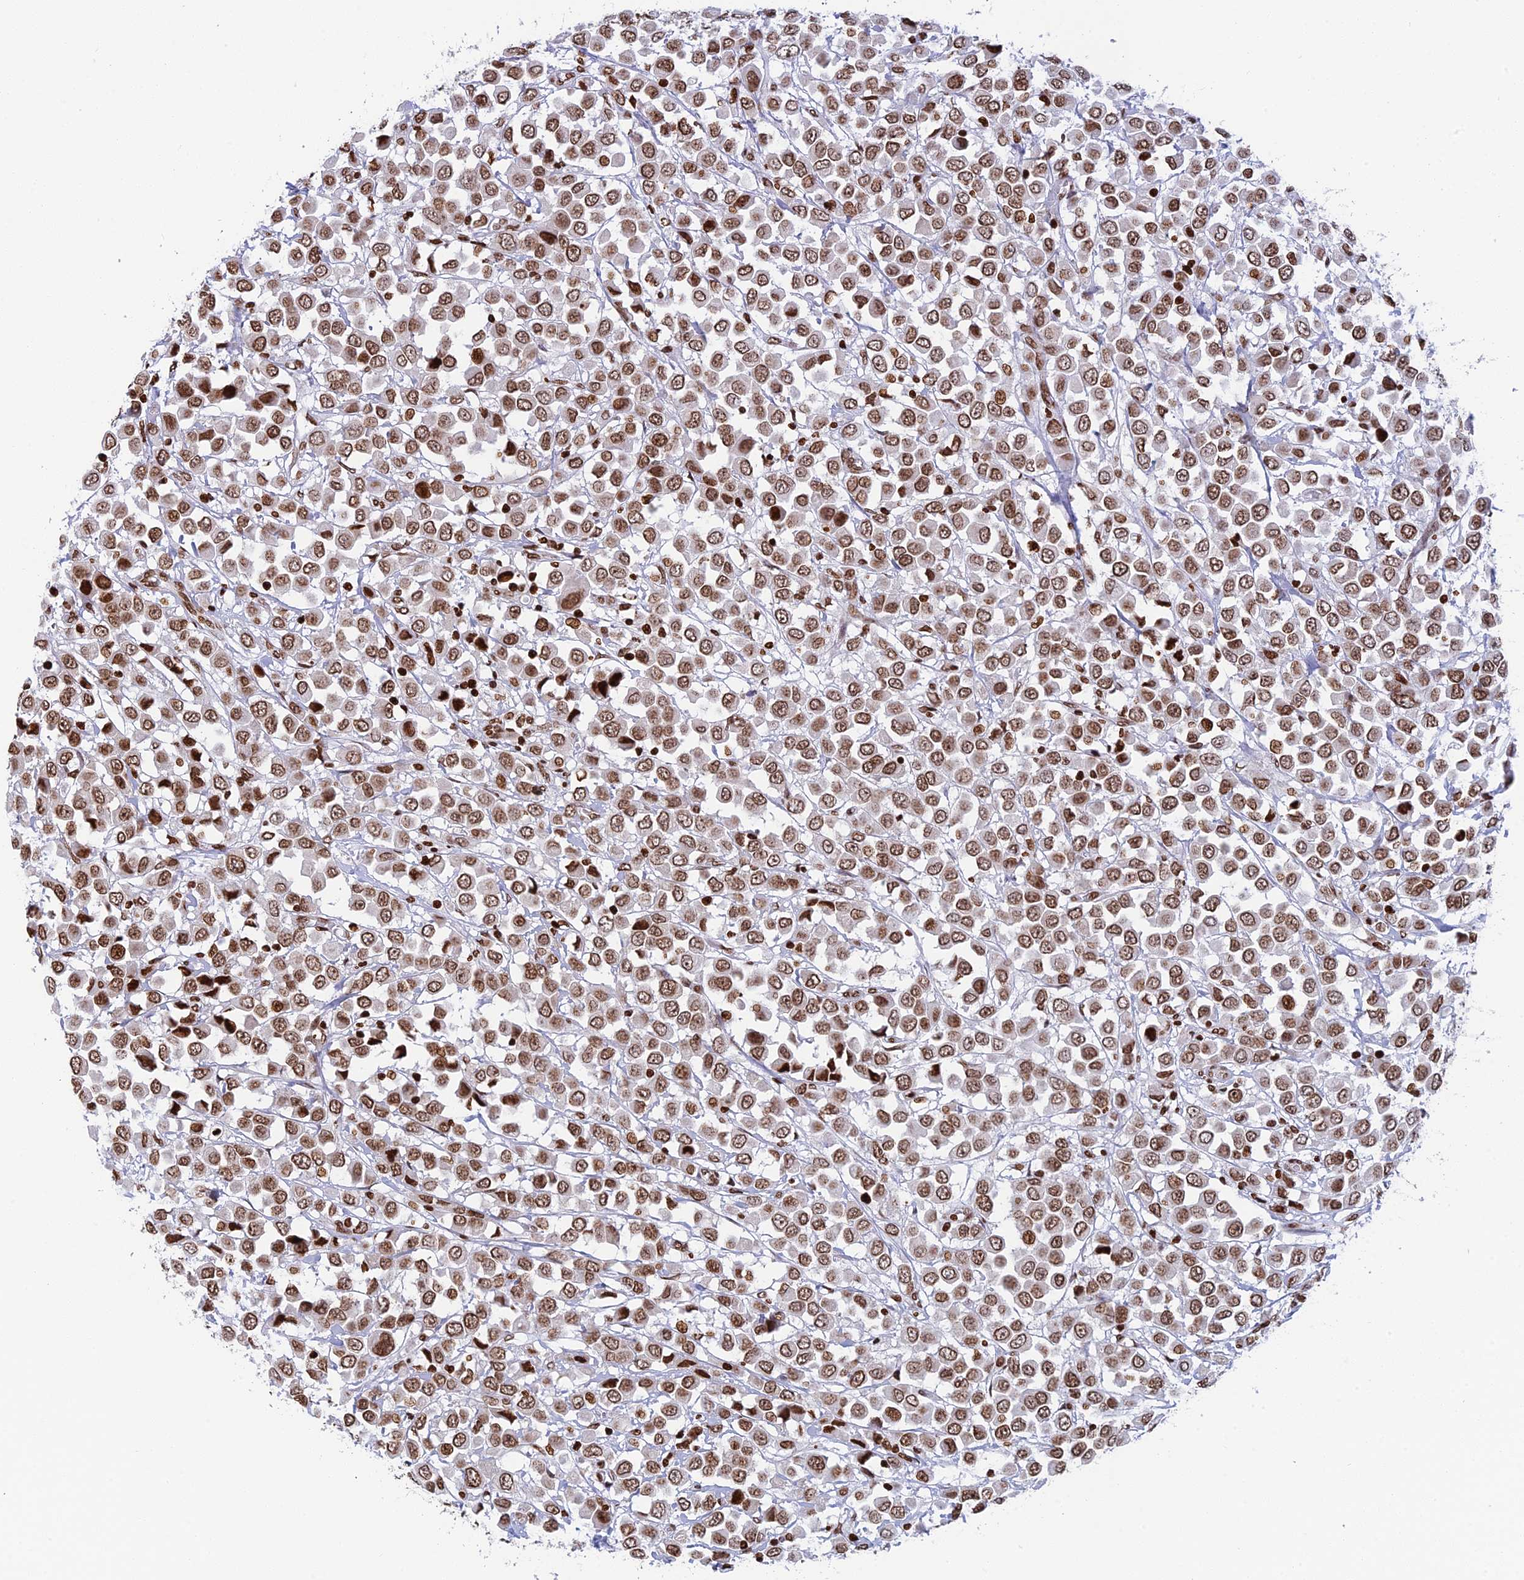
{"staining": {"intensity": "moderate", "quantity": ">75%", "location": "nuclear"}, "tissue": "breast cancer", "cell_type": "Tumor cells", "image_type": "cancer", "snomed": [{"axis": "morphology", "description": "Duct carcinoma"}, {"axis": "topography", "description": "Breast"}], "caption": "Tumor cells demonstrate medium levels of moderate nuclear staining in approximately >75% of cells in breast cancer (invasive ductal carcinoma).", "gene": "RPAP1", "patient": {"sex": "female", "age": 61}}